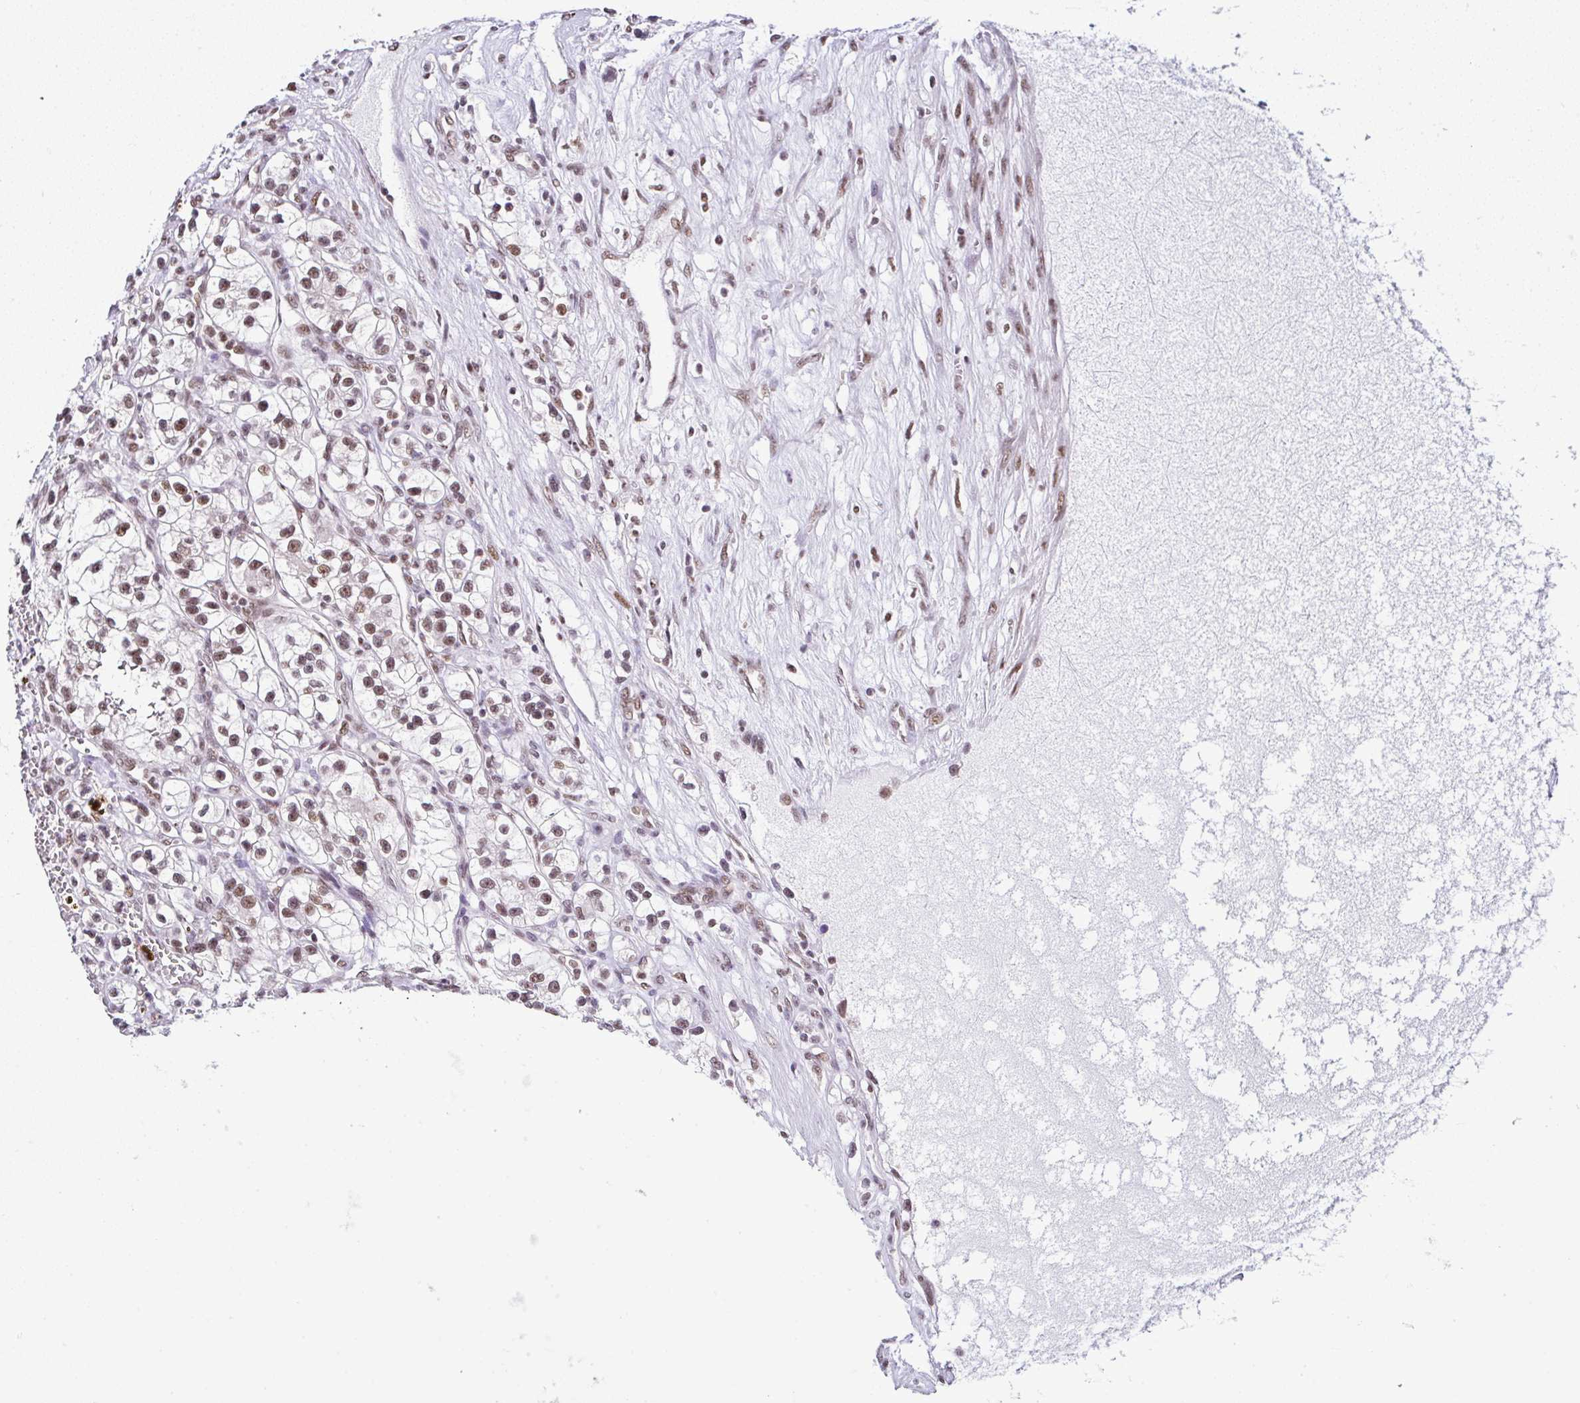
{"staining": {"intensity": "moderate", "quantity": ">75%", "location": "nuclear"}, "tissue": "renal cancer", "cell_type": "Tumor cells", "image_type": "cancer", "snomed": [{"axis": "morphology", "description": "Adenocarcinoma, NOS"}, {"axis": "topography", "description": "Kidney"}], "caption": "DAB immunohistochemical staining of adenocarcinoma (renal) demonstrates moderate nuclear protein expression in approximately >75% of tumor cells. Immunohistochemistry stains the protein in brown and the nuclei are stained blue.", "gene": "PTPN2", "patient": {"sex": "female", "age": 57}}